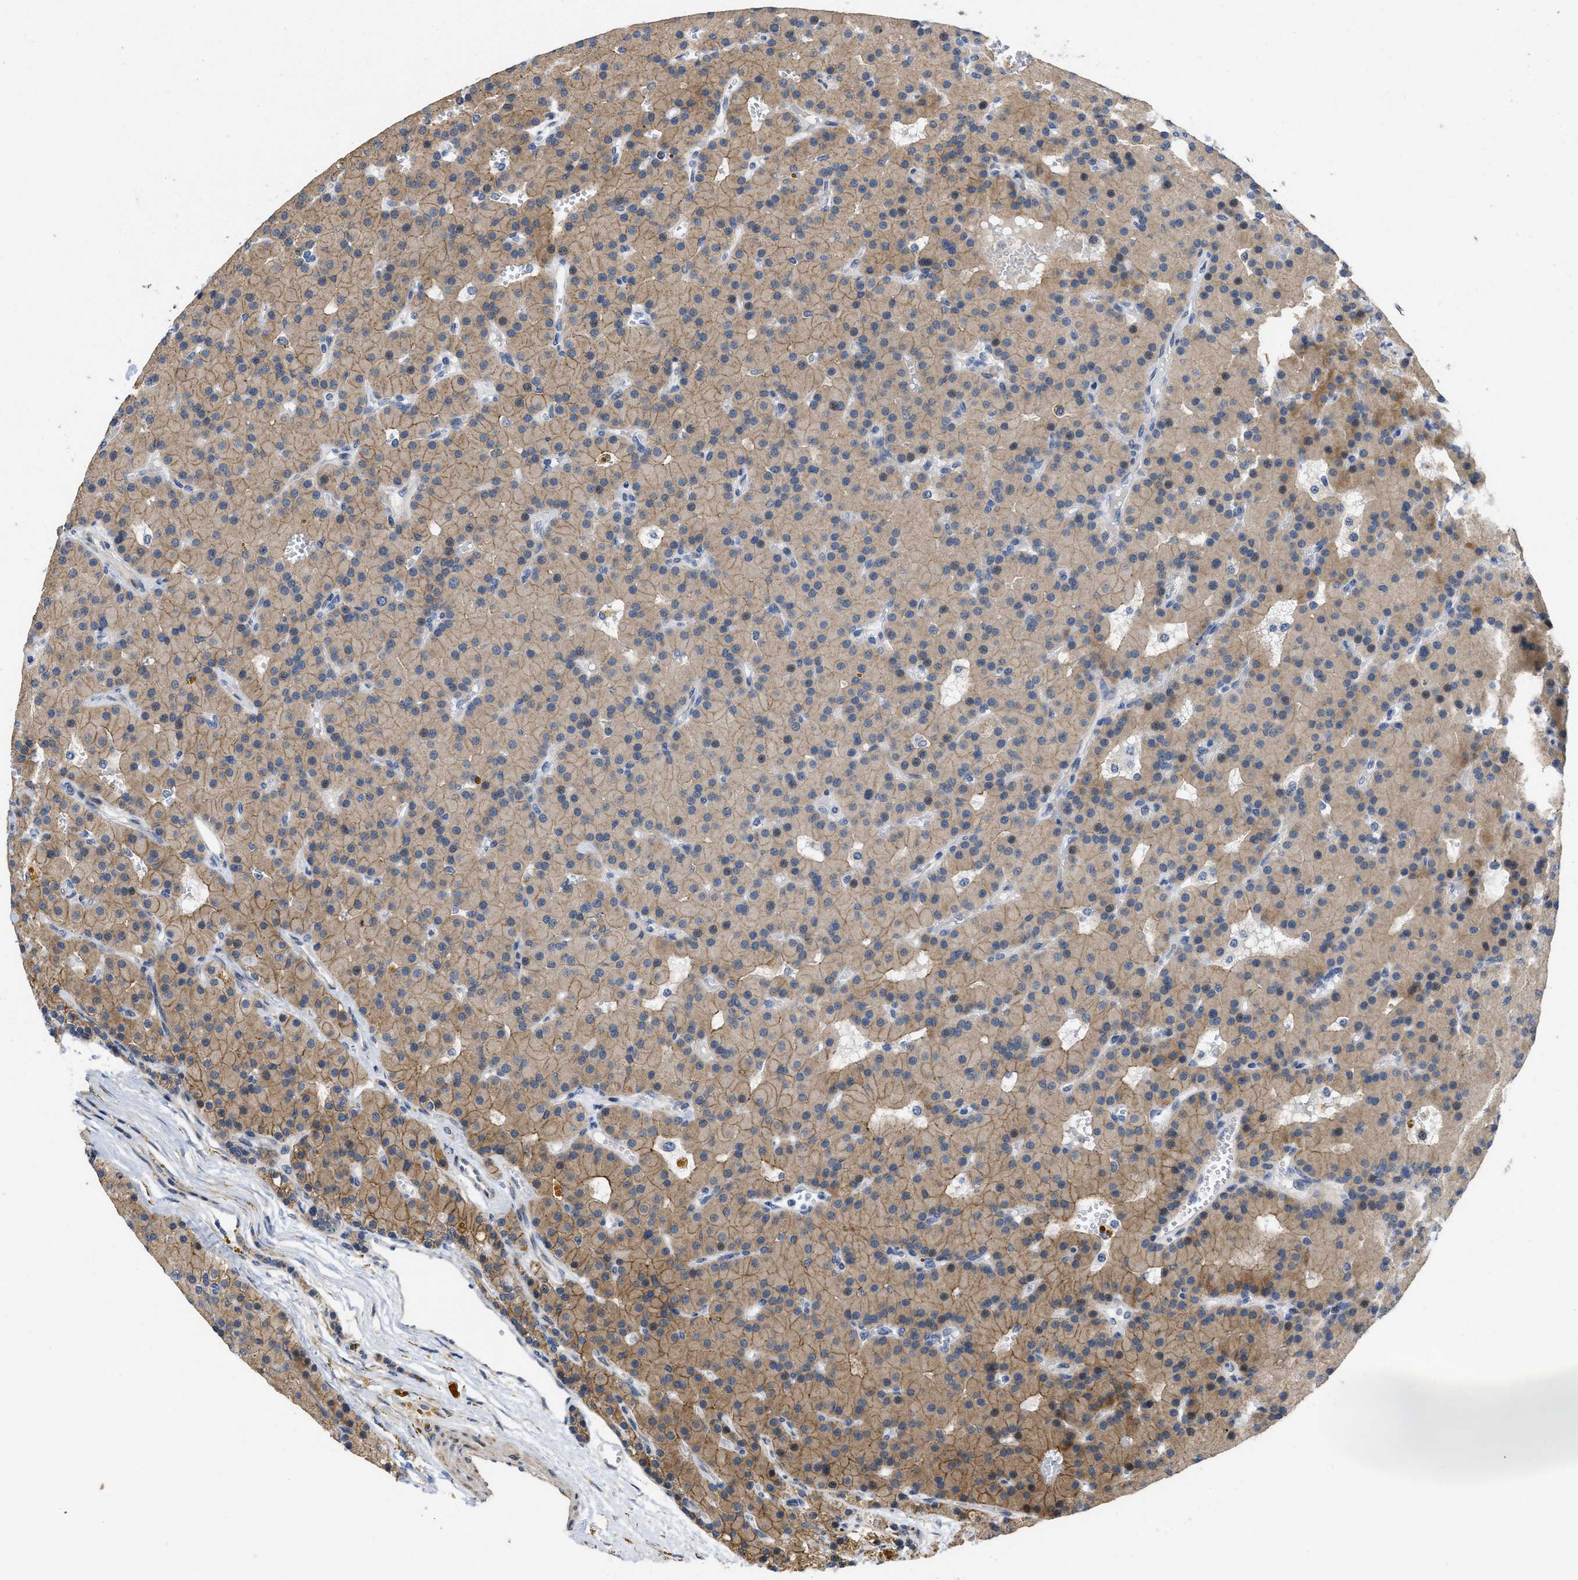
{"staining": {"intensity": "moderate", "quantity": ">75%", "location": "cytoplasmic/membranous,nuclear"}, "tissue": "parathyroid gland", "cell_type": "Glandular cells", "image_type": "normal", "snomed": [{"axis": "morphology", "description": "Normal tissue, NOS"}, {"axis": "morphology", "description": "Adenoma, NOS"}, {"axis": "topography", "description": "Parathyroid gland"}], "caption": "Immunohistochemical staining of unremarkable human parathyroid gland reveals medium levels of moderate cytoplasmic/membranous,nuclear positivity in about >75% of glandular cells. The protein is shown in brown color, while the nuclei are stained blue.", "gene": "CDPF1", "patient": {"sex": "male", "age": 75}}